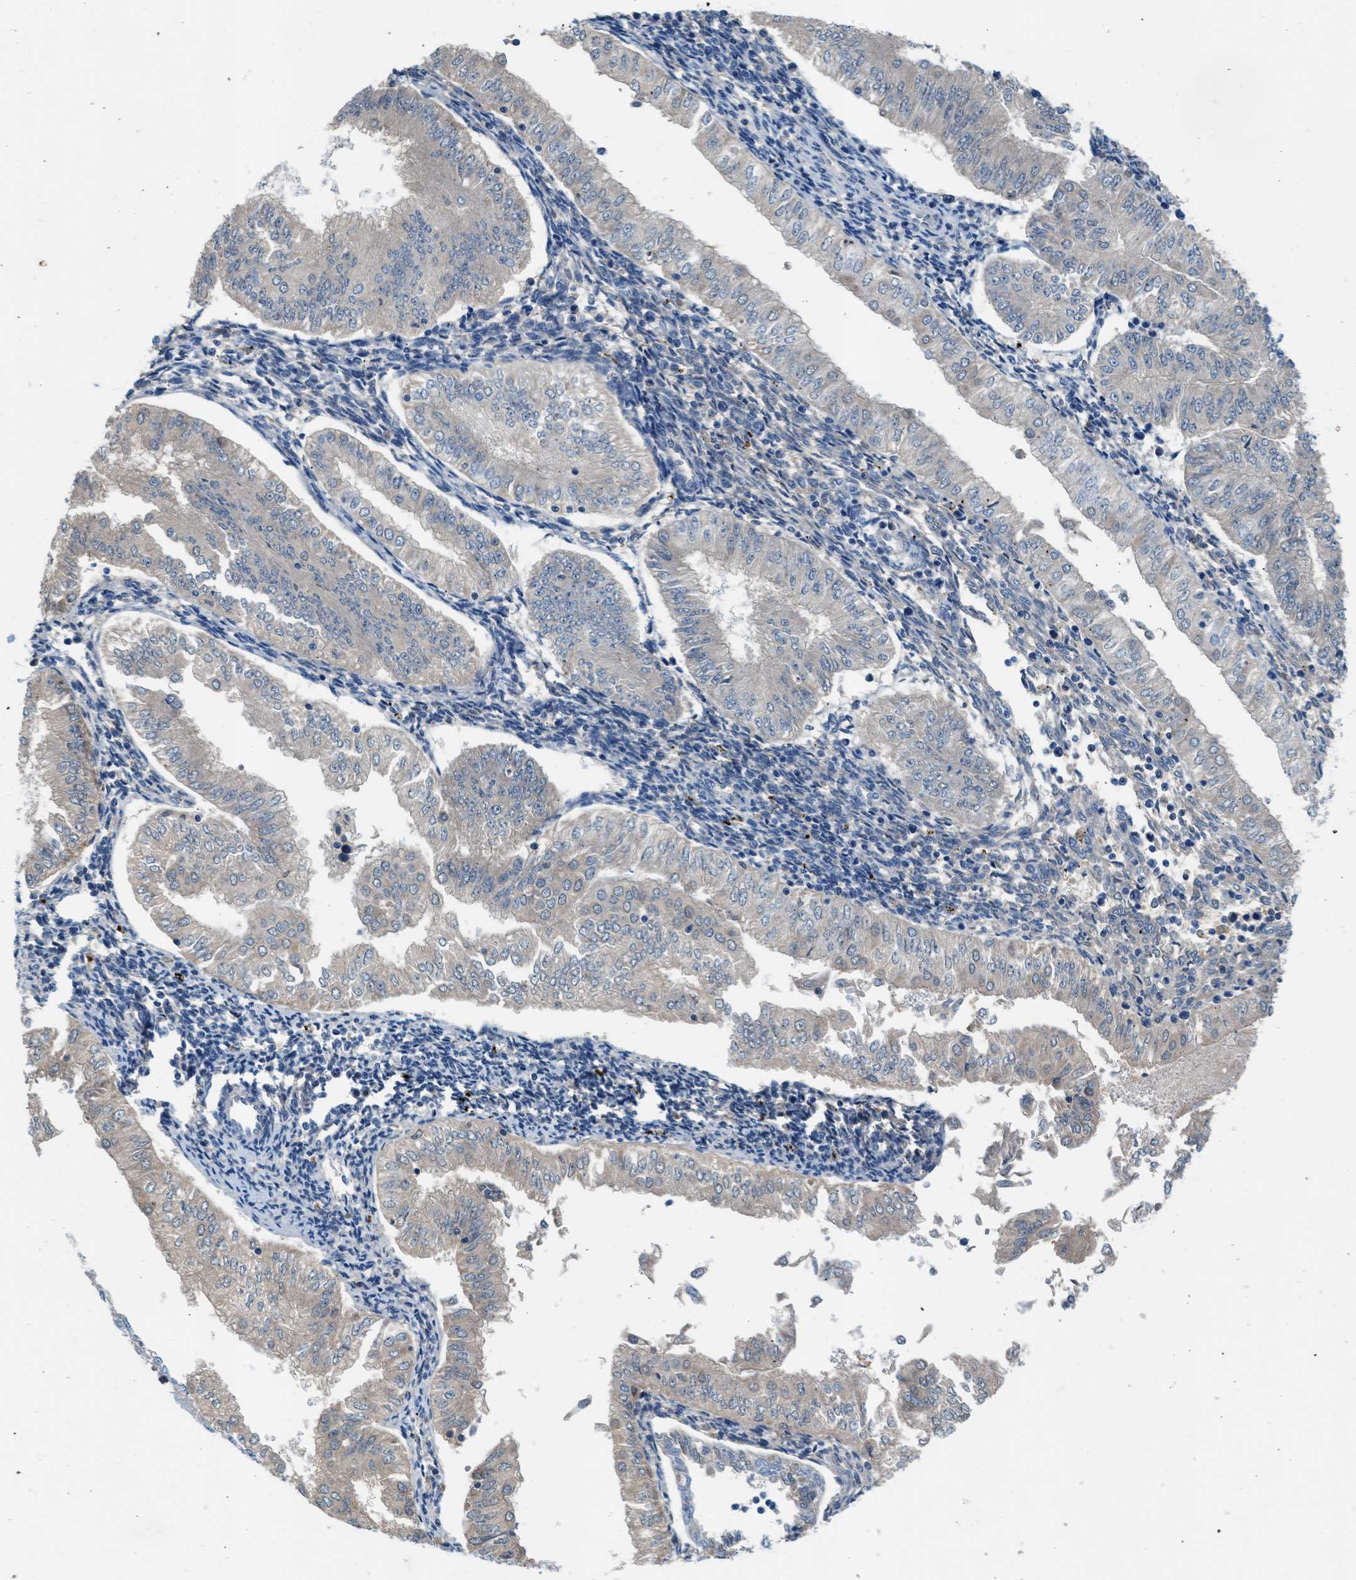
{"staining": {"intensity": "negative", "quantity": "none", "location": "none"}, "tissue": "endometrial cancer", "cell_type": "Tumor cells", "image_type": "cancer", "snomed": [{"axis": "morphology", "description": "Normal tissue, NOS"}, {"axis": "morphology", "description": "Adenocarcinoma, NOS"}, {"axis": "topography", "description": "Endometrium"}], "caption": "This is a photomicrograph of immunohistochemistry (IHC) staining of endometrial adenocarcinoma, which shows no positivity in tumor cells.", "gene": "RWDD2B", "patient": {"sex": "female", "age": 53}}